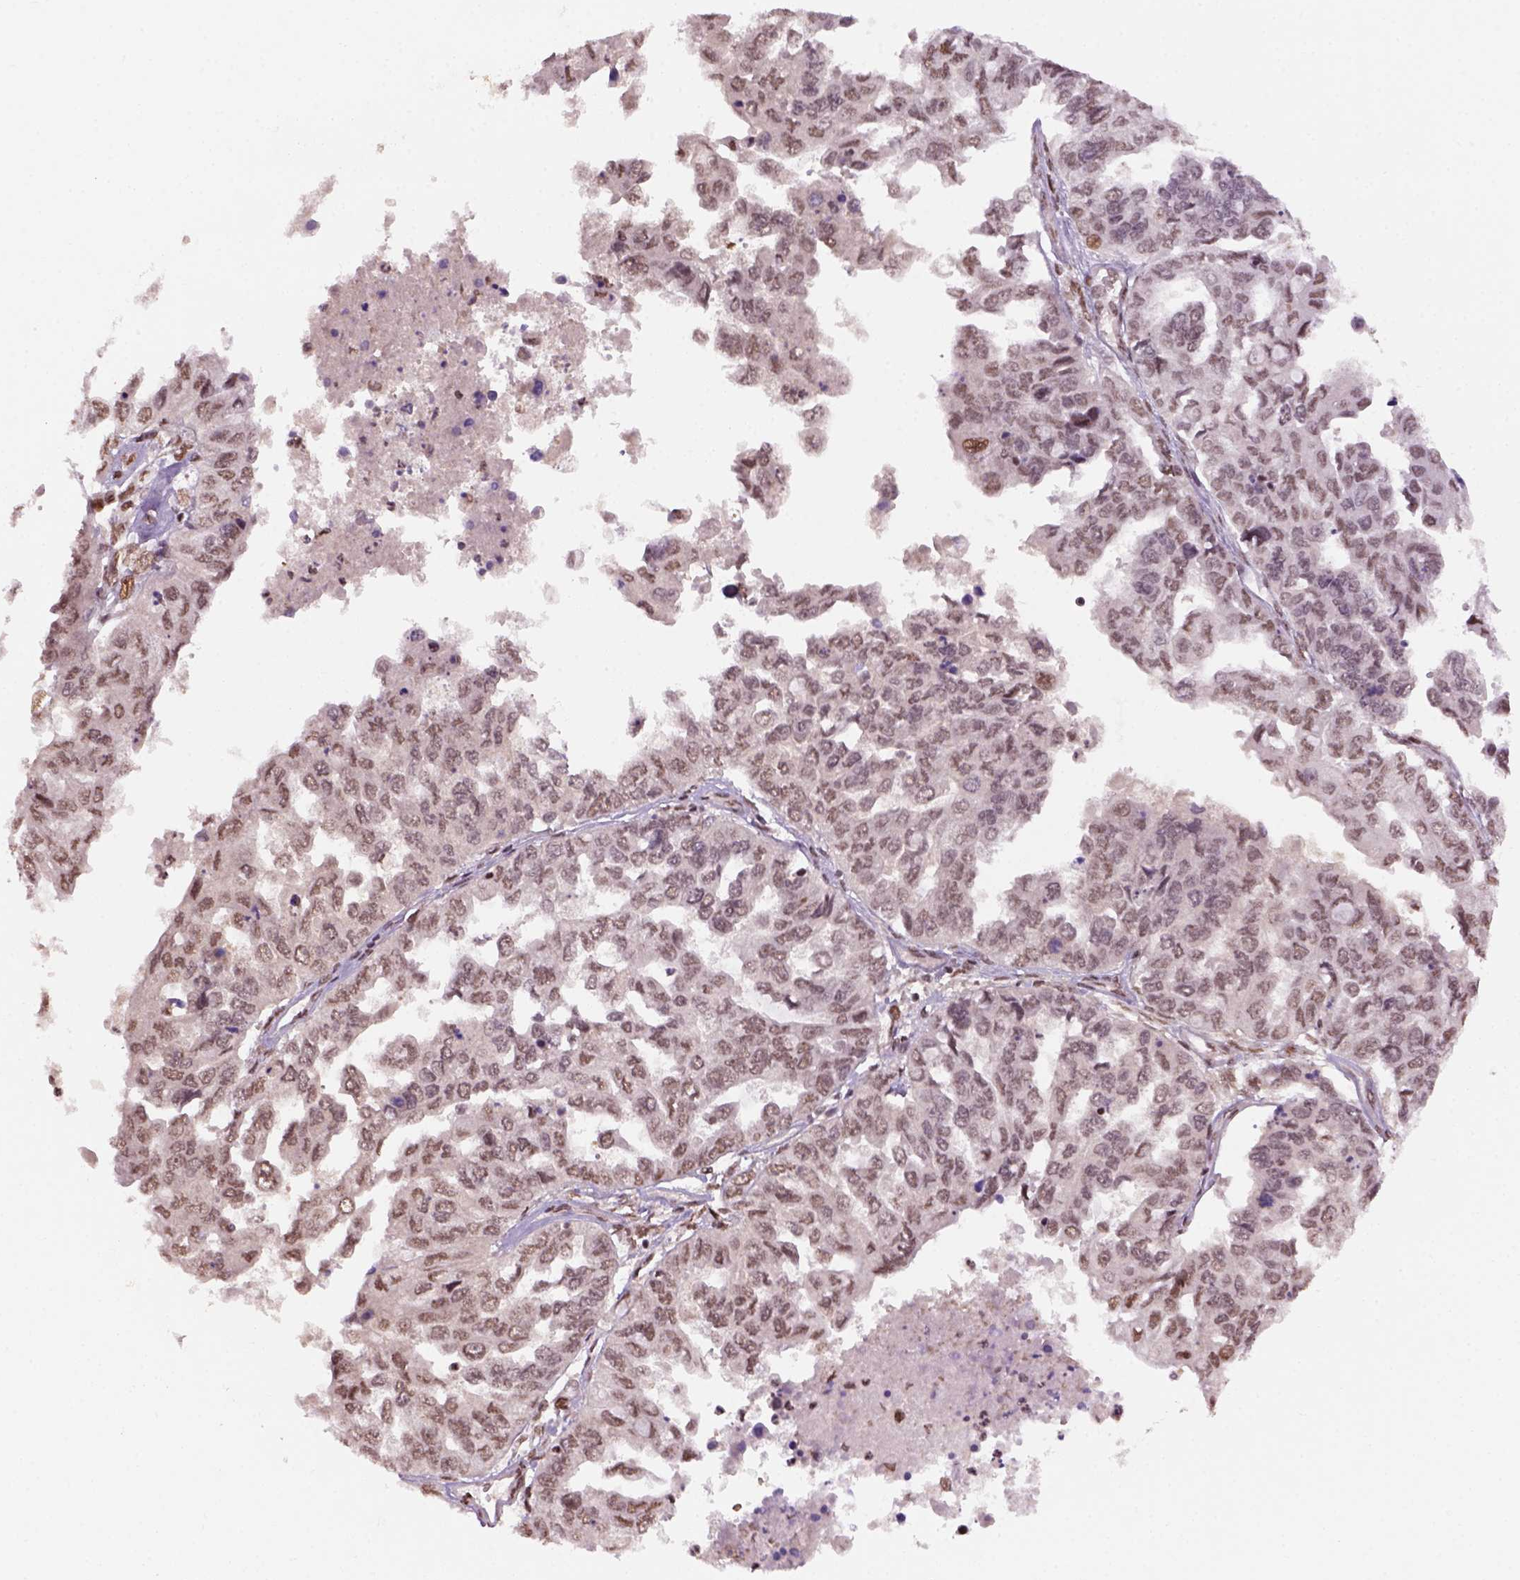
{"staining": {"intensity": "moderate", "quantity": ">75%", "location": "nuclear"}, "tissue": "ovarian cancer", "cell_type": "Tumor cells", "image_type": "cancer", "snomed": [{"axis": "morphology", "description": "Cystadenocarcinoma, serous, NOS"}, {"axis": "topography", "description": "Ovary"}], "caption": "Ovarian serous cystadenocarcinoma stained with a protein marker displays moderate staining in tumor cells.", "gene": "GOT1", "patient": {"sex": "female", "age": 53}}